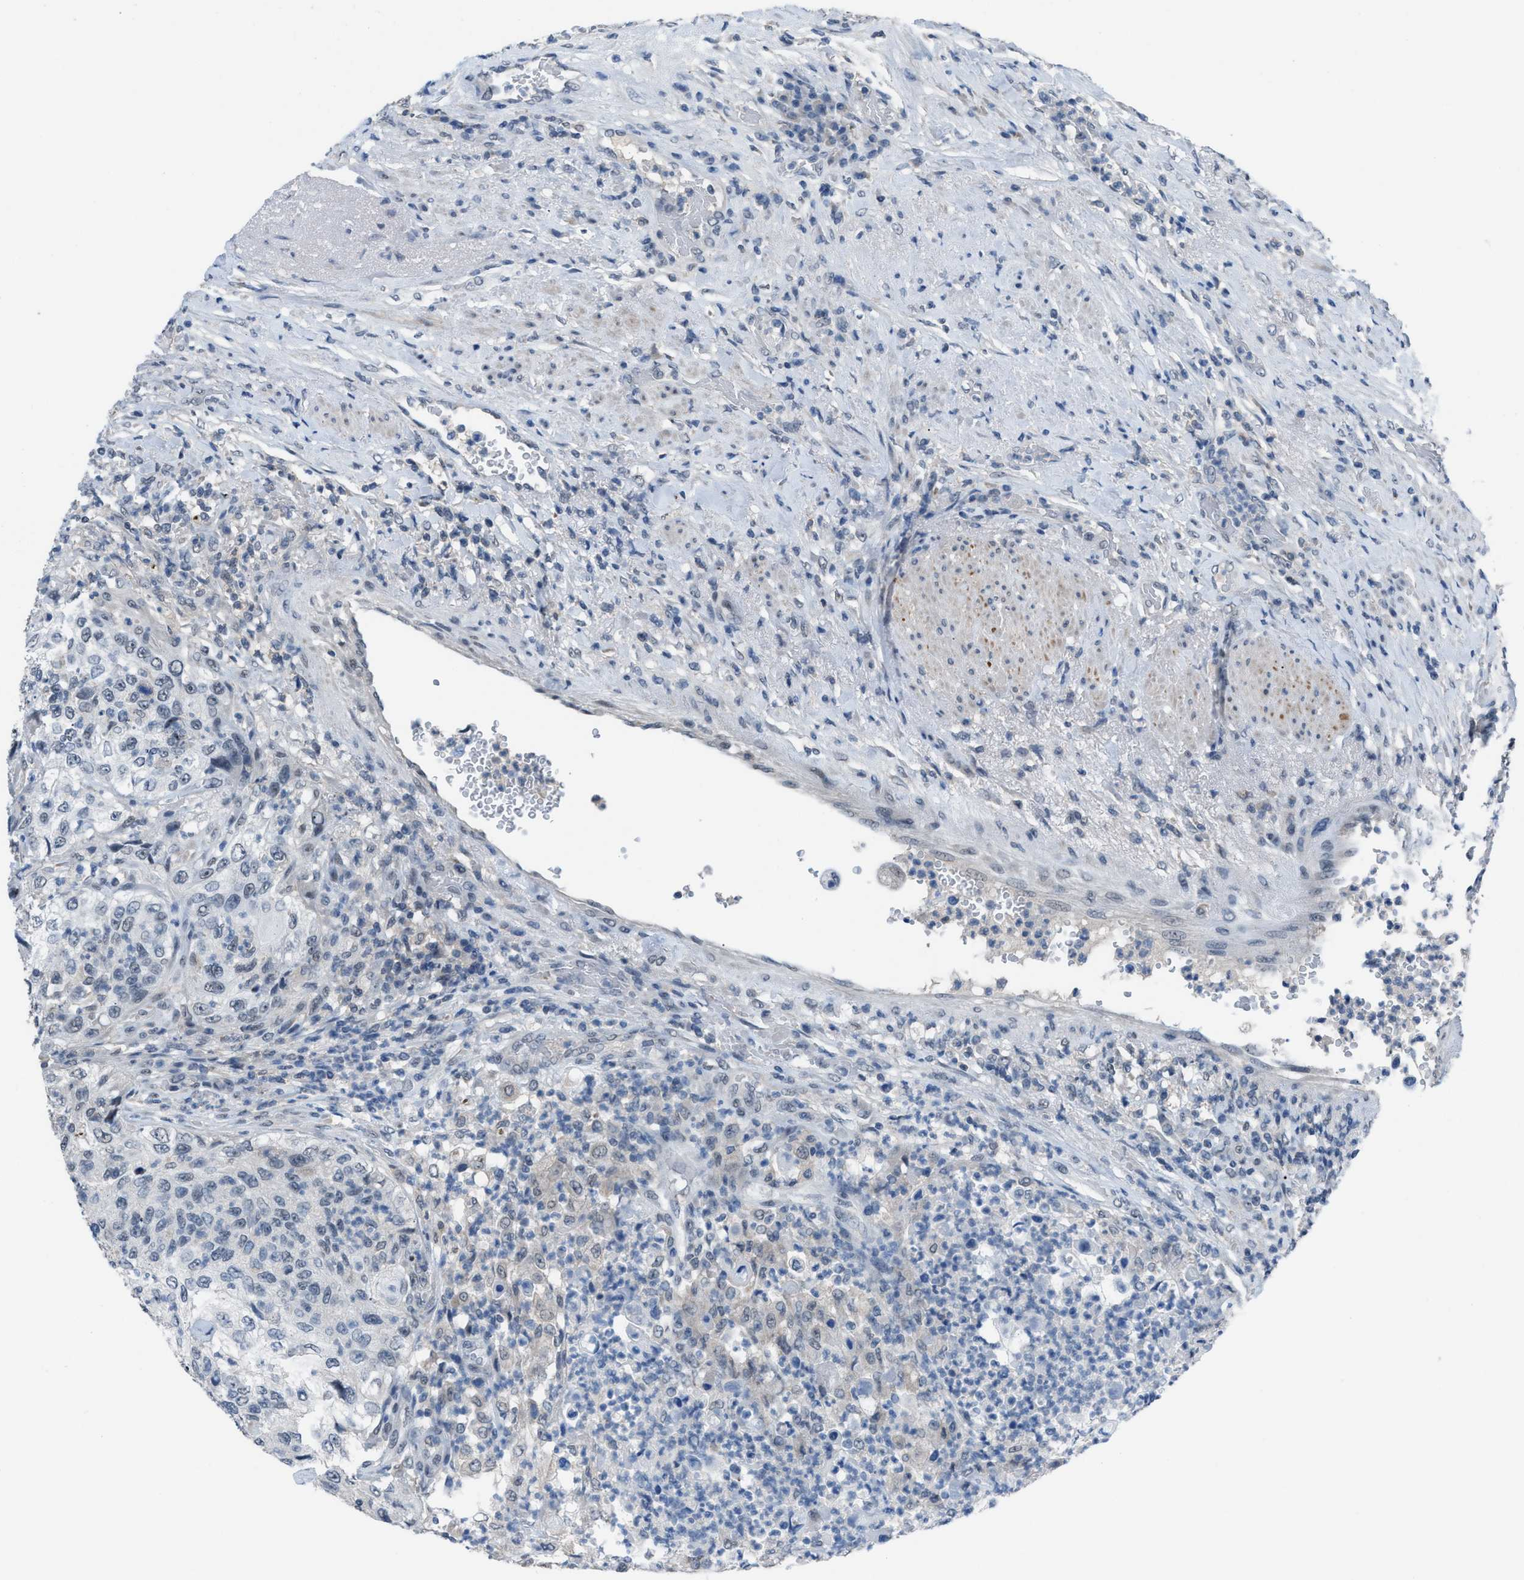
{"staining": {"intensity": "negative", "quantity": "none", "location": "none"}, "tissue": "urothelial cancer", "cell_type": "Tumor cells", "image_type": "cancer", "snomed": [{"axis": "morphology", "description": "Urothelial carcinoma, High grade"}, {"axis": "topography", "description": "Urinary bladder"}], "caption": "High-grade urothelial carcinoma was stained to show a protein in brown. There is no significant expression in tumor cells.", "gene": "ANAPC11", "patient": {"sex": "female", "age": 60}}